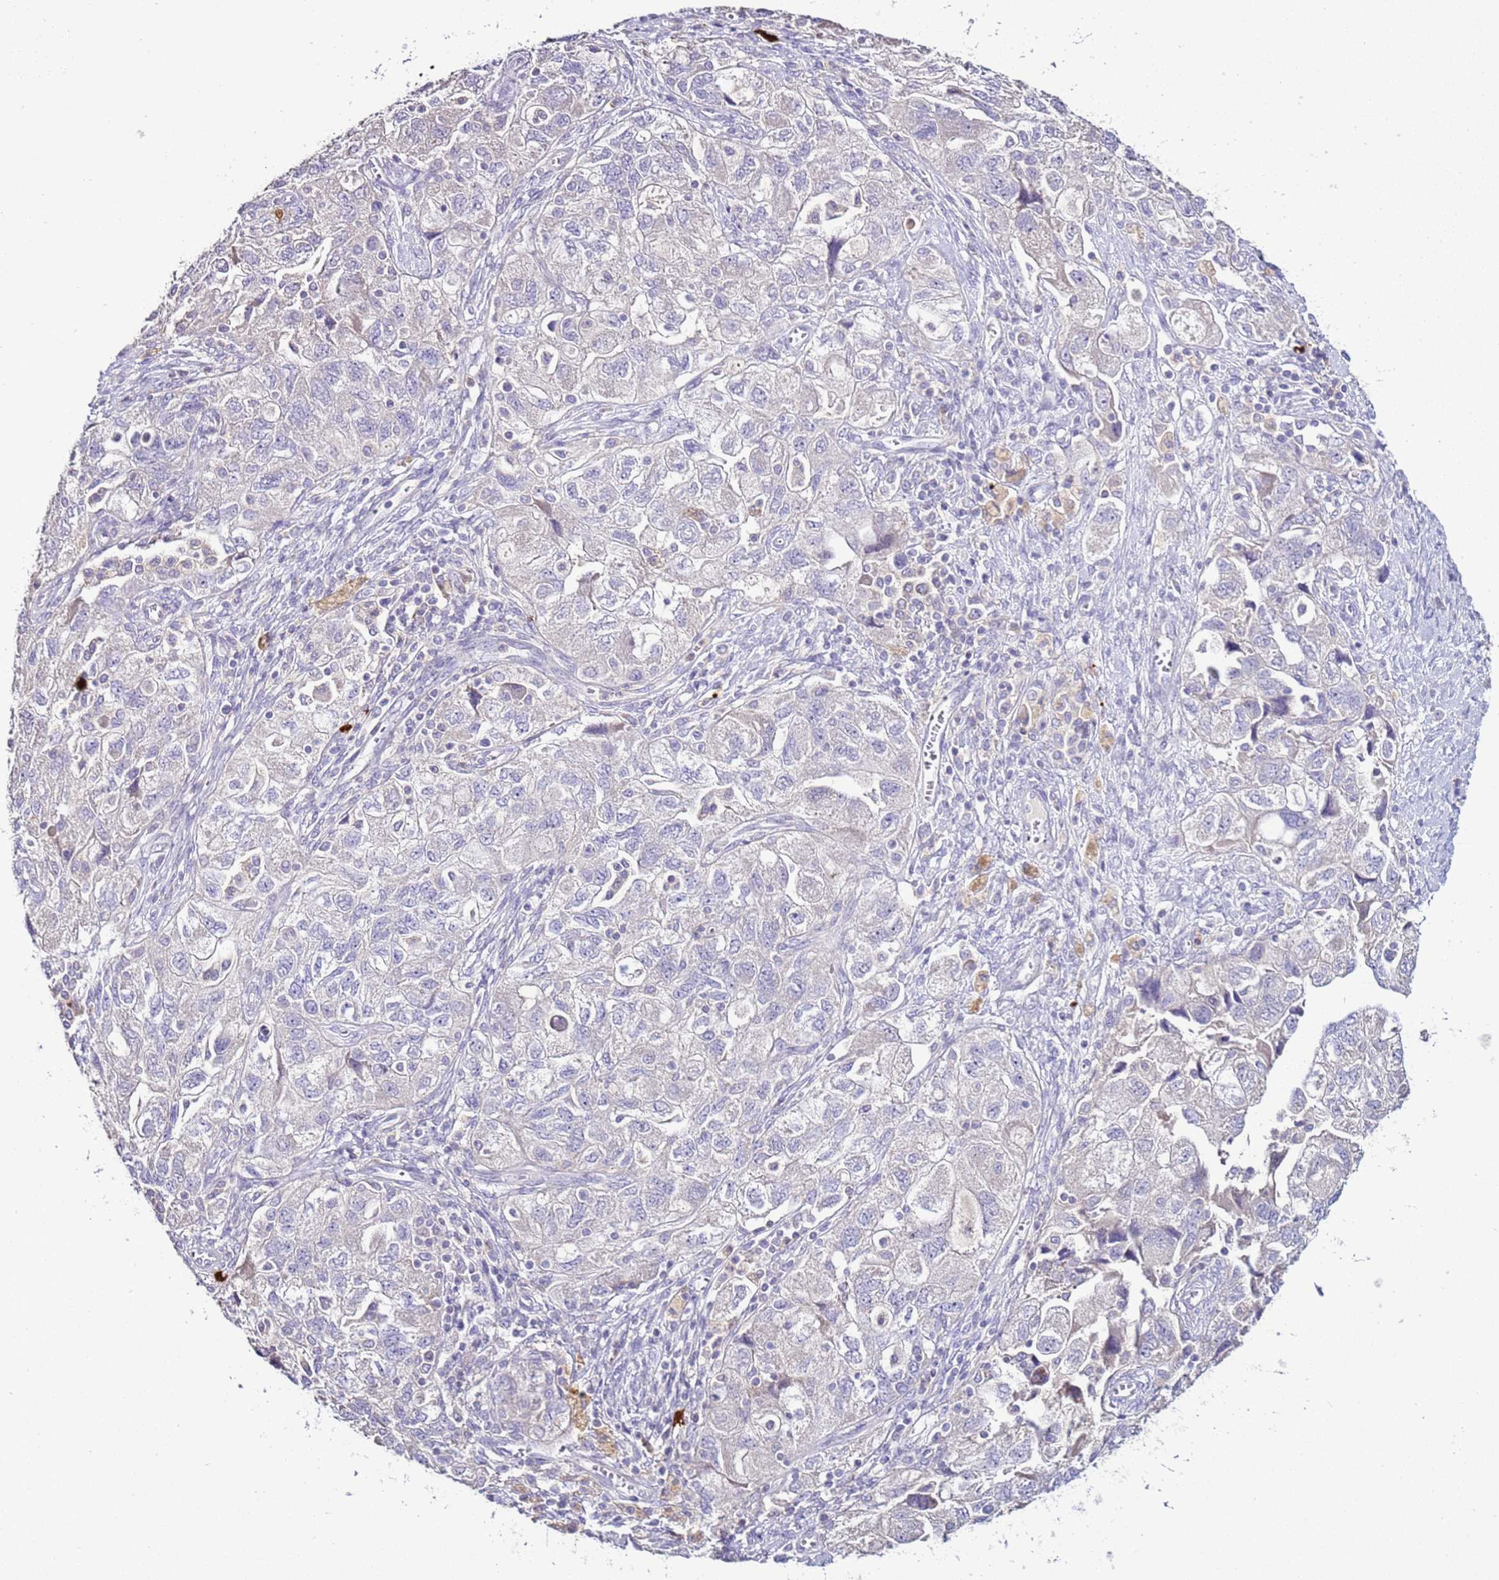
{"staining": {"intensity": "negative", "quantity": "none", "location": "none"}, "tissue": "ovarian cancer", "cell_type": "Tumor cells", "image_type": "cancer", "snomed": [{"axis": "morphology", "description": "Carcinoma, NOS"}, {"axis": "morphology", "description": "Cystadenocarcinoma, serous, NOS"}, {"axis": "topography", "description": "Ovary"}], "caption": "High power microscopy histopathology image of an immunohistochemistry (IHC) image of ovarian serous cystadenocarcinoma, revealing no significant expression in tumor cells. The staining was performed using DAB to visualize the protein expression in brown, while the nuclei were stained in blue with hematoxylin (Magnification: 20x).", "gene": "IL2RG", "patient": {"sex": "female", "age": 69}}